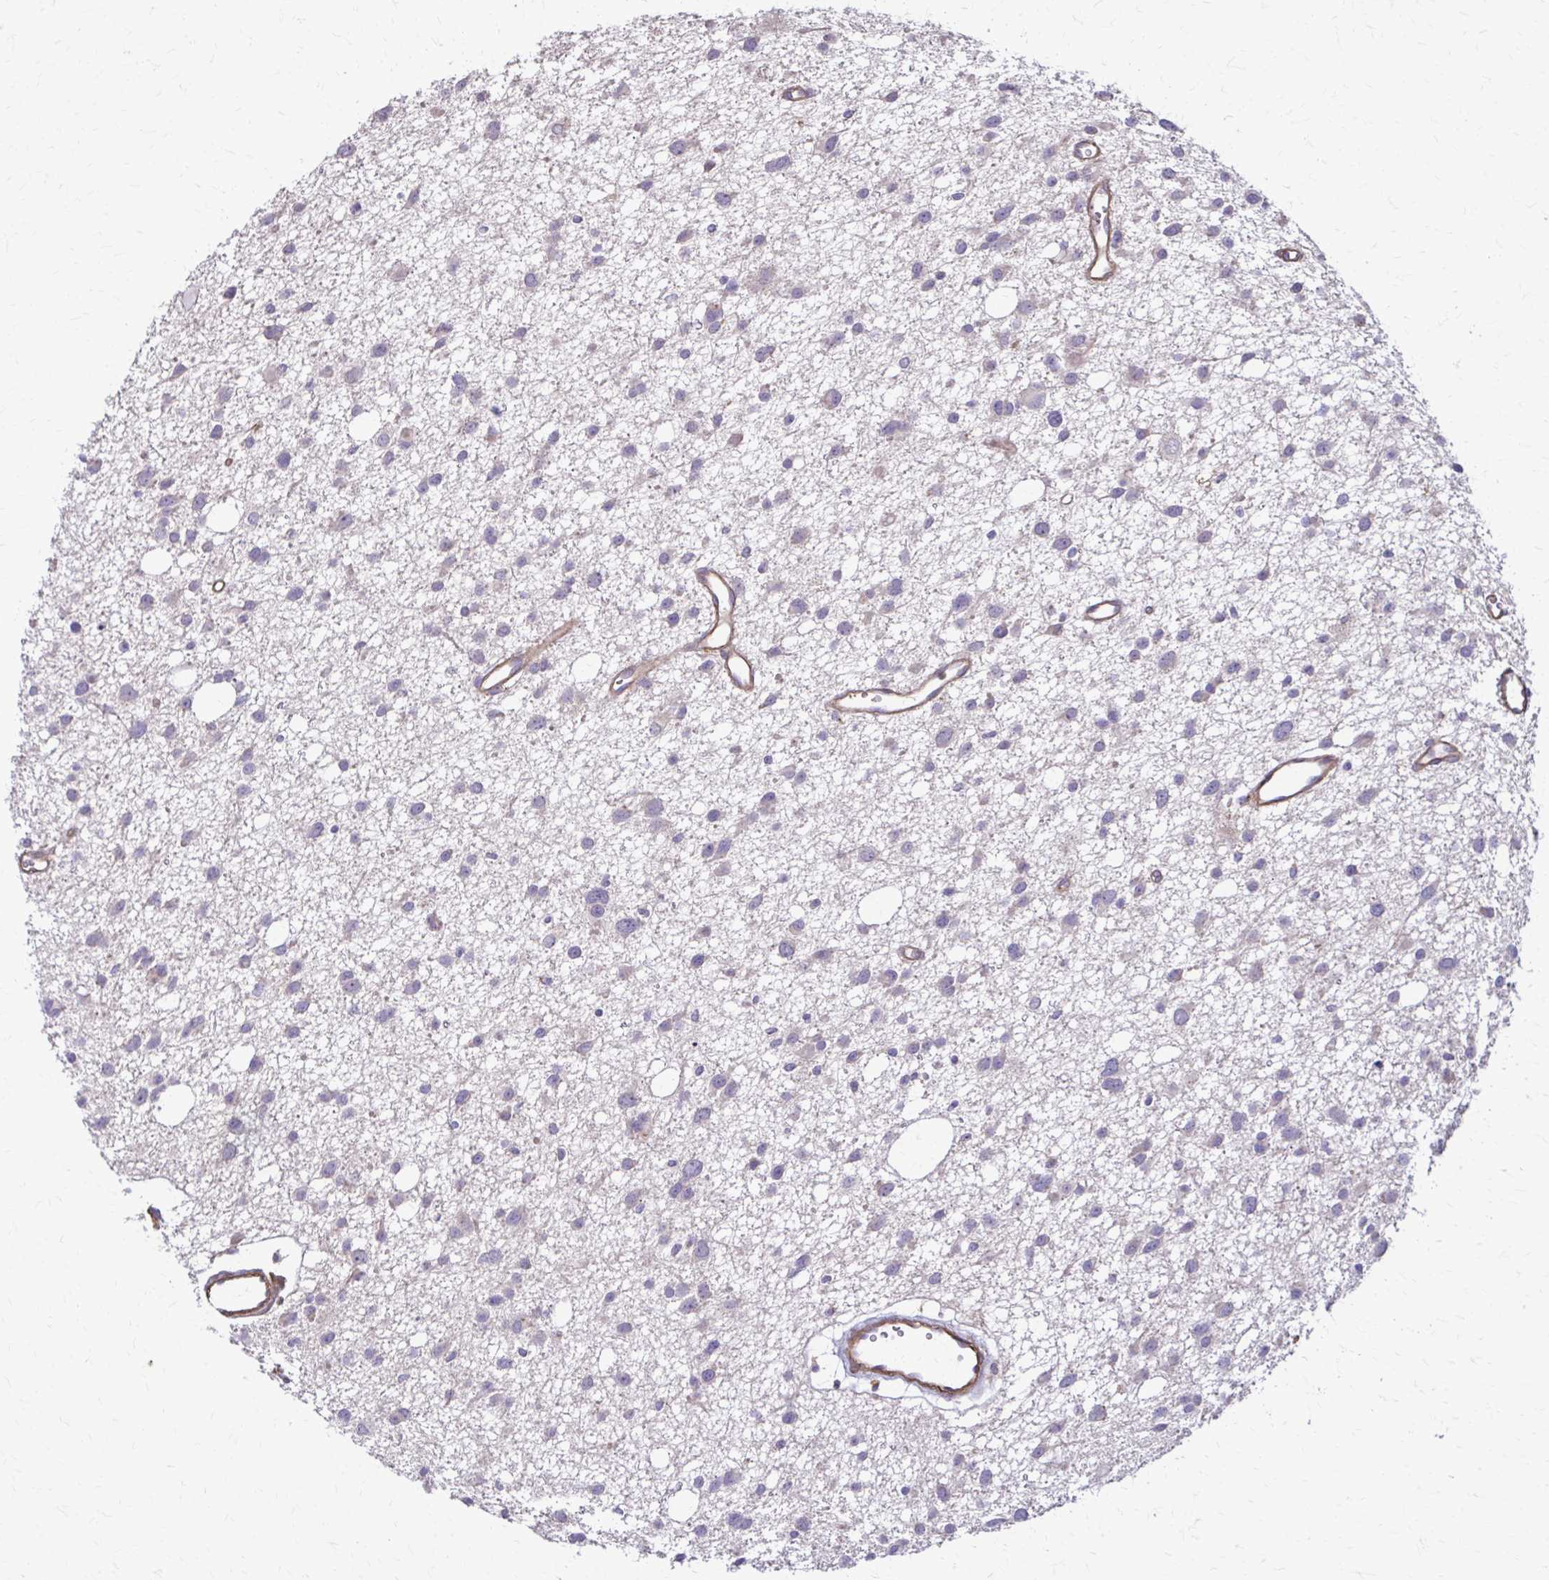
{"staining": {"intensity": "negative", "quantity": "none", "location": "none"}, "tissue": "glioma", "cell_type": "Tumor cells", "image_type": "cancer", "snomed": [{"axis": "morphology", "description": "Glioma, malignant, High grade"}, {"axis": "topography", "description": "Brain"}], "caption": "DAB (3,3'-diaminobenzidine) immunohistochemical staining of human glioma shows no significant expression in tumor cells.", "gene": "DSP", "patient": {"sex": "male", "age": 23}}